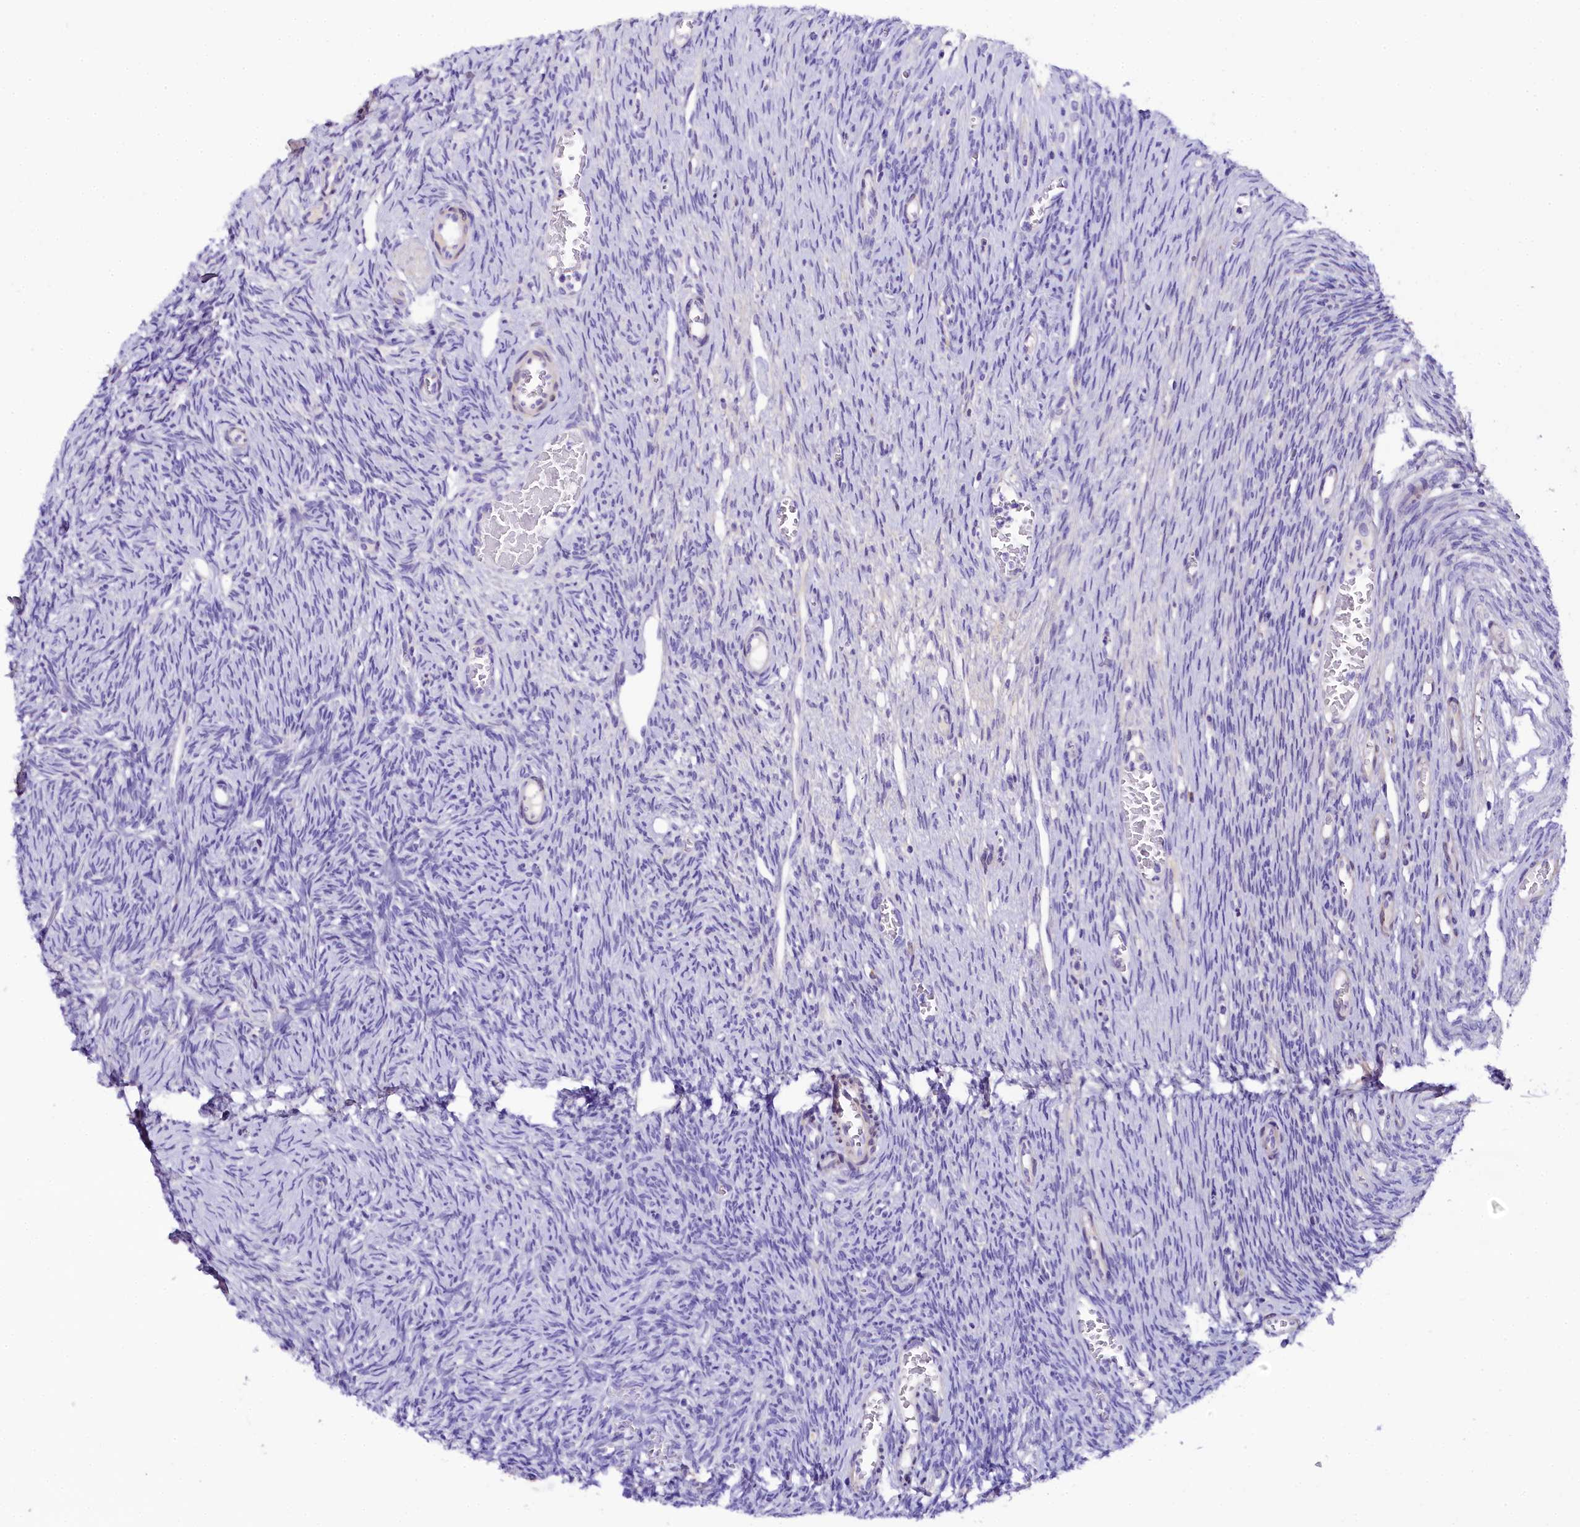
{"staining": {"intensity": "negative", "quantity": "none", "location": "none"}, "tissue": "ovary", "cell_type": "Follicle cells", "image_type": "normal", "snomed": [{"axis": "morphology", "description": "Normal tissue, NOS"}, {"axis": "topography", "description": "Ovary"}], "caption": "Immunohistochemical staining of benign human ovary shows no significant staining in follicle cells.", "gene": "SOD3", "patient": {"sex": "female", "age": 44}}